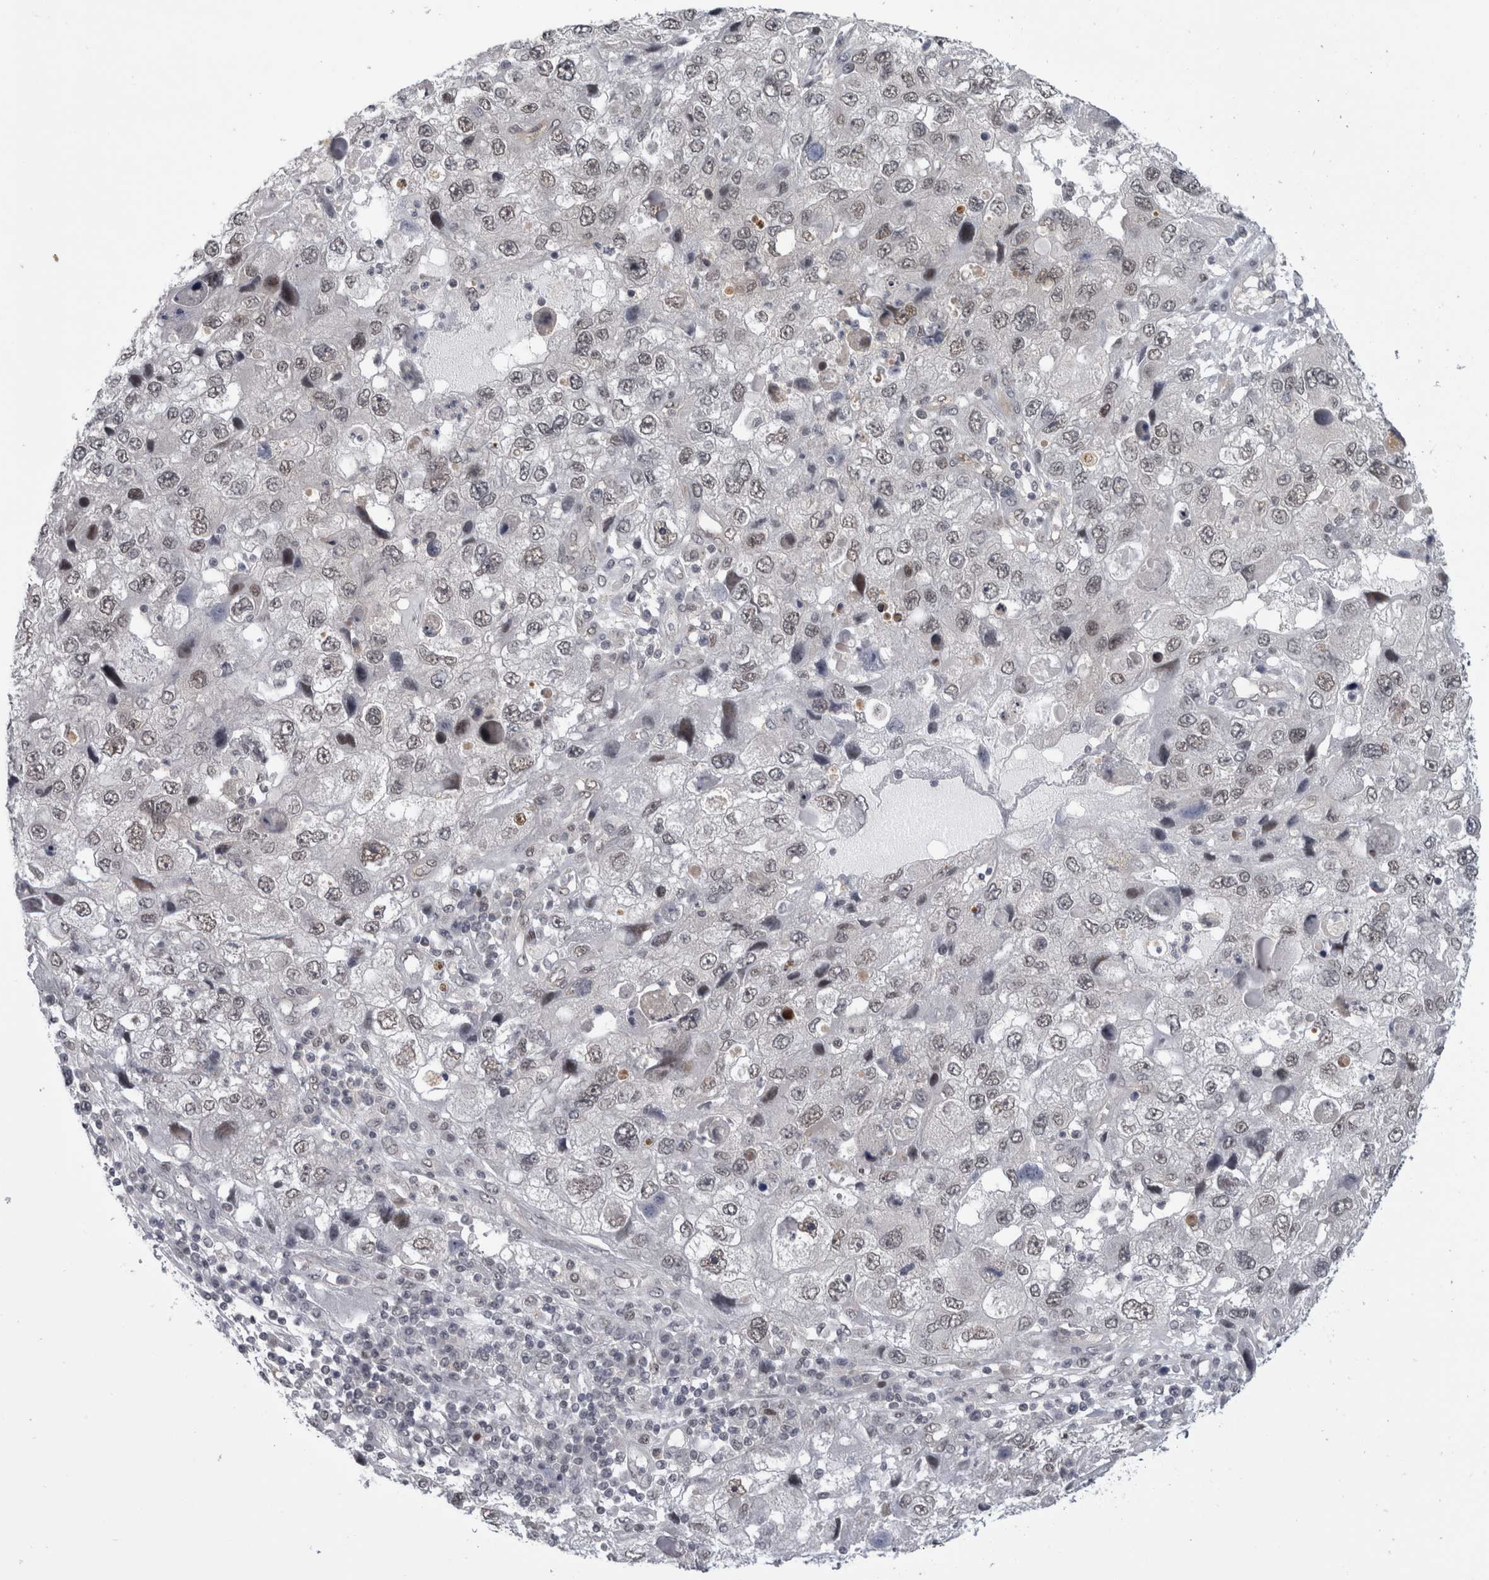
{"staining": {"intensity": "weak", "quantity": ">75%", "location": "nuclear"}, "tissue": "endometrial cancer", "cell_type": "Tumor cells", "image_type": "cancer", "snomed": [{"axis": "morphology", "description": "Adenocarcinoma, NOS"}, {"axis": "topography", "description": "Endometrium"}], "caption": "IHC histopathology image of neoplastic tissue: adenocarcinoma (endometrial) stained using immunohistochemistry shows low levels of weak protein expression localized specifically in the nuclear of tumor cells, appearing as a nuclear brown color.", "gene": "PSMB2", "patient": {"sex": "female", "age": 49}}